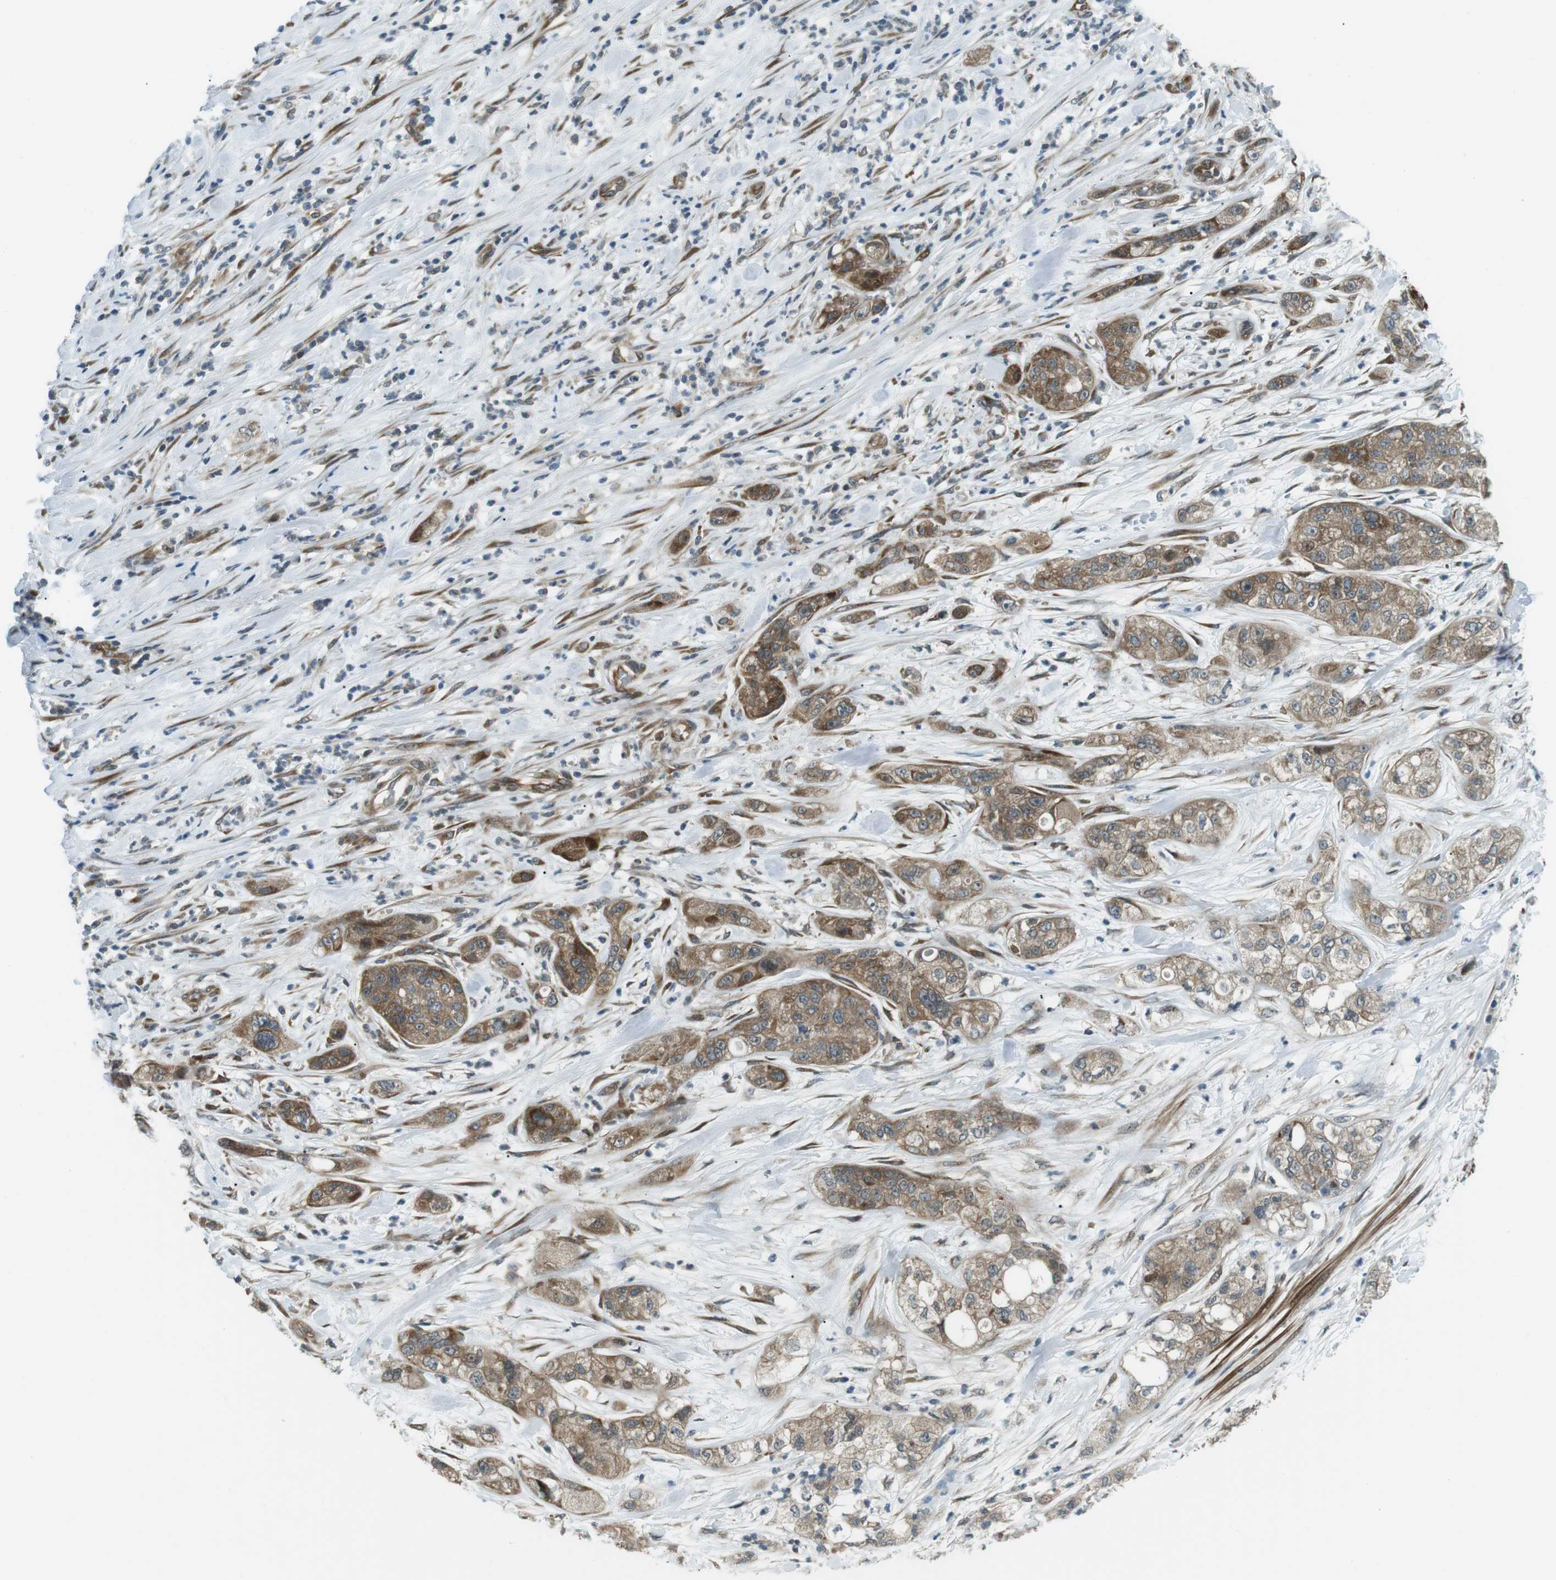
{"staining": {"intensity": "moderate", "quantity": ">75%", "location": "cytoplasmic/membranous"}, "tissue": "pancreatic cancer", "cell_type": "Tumor cells", "image_type": "cancer", "snomed": [{"axis": "morphology", "description": "Adenocarcinoma, NOS"}, {"axis": "topography", "description": "Pancreas"}], "caption": "Immunohistochemistry micrograph of adenocarcinoma (pancreatic) stained for a protein (brown), which demonstrates medium levels of moderate cytoplasmic/membranous expression in about >75% of tumor cells.", "gene": "TMEM74", "patient": {"sex": "female", "age": 78}}